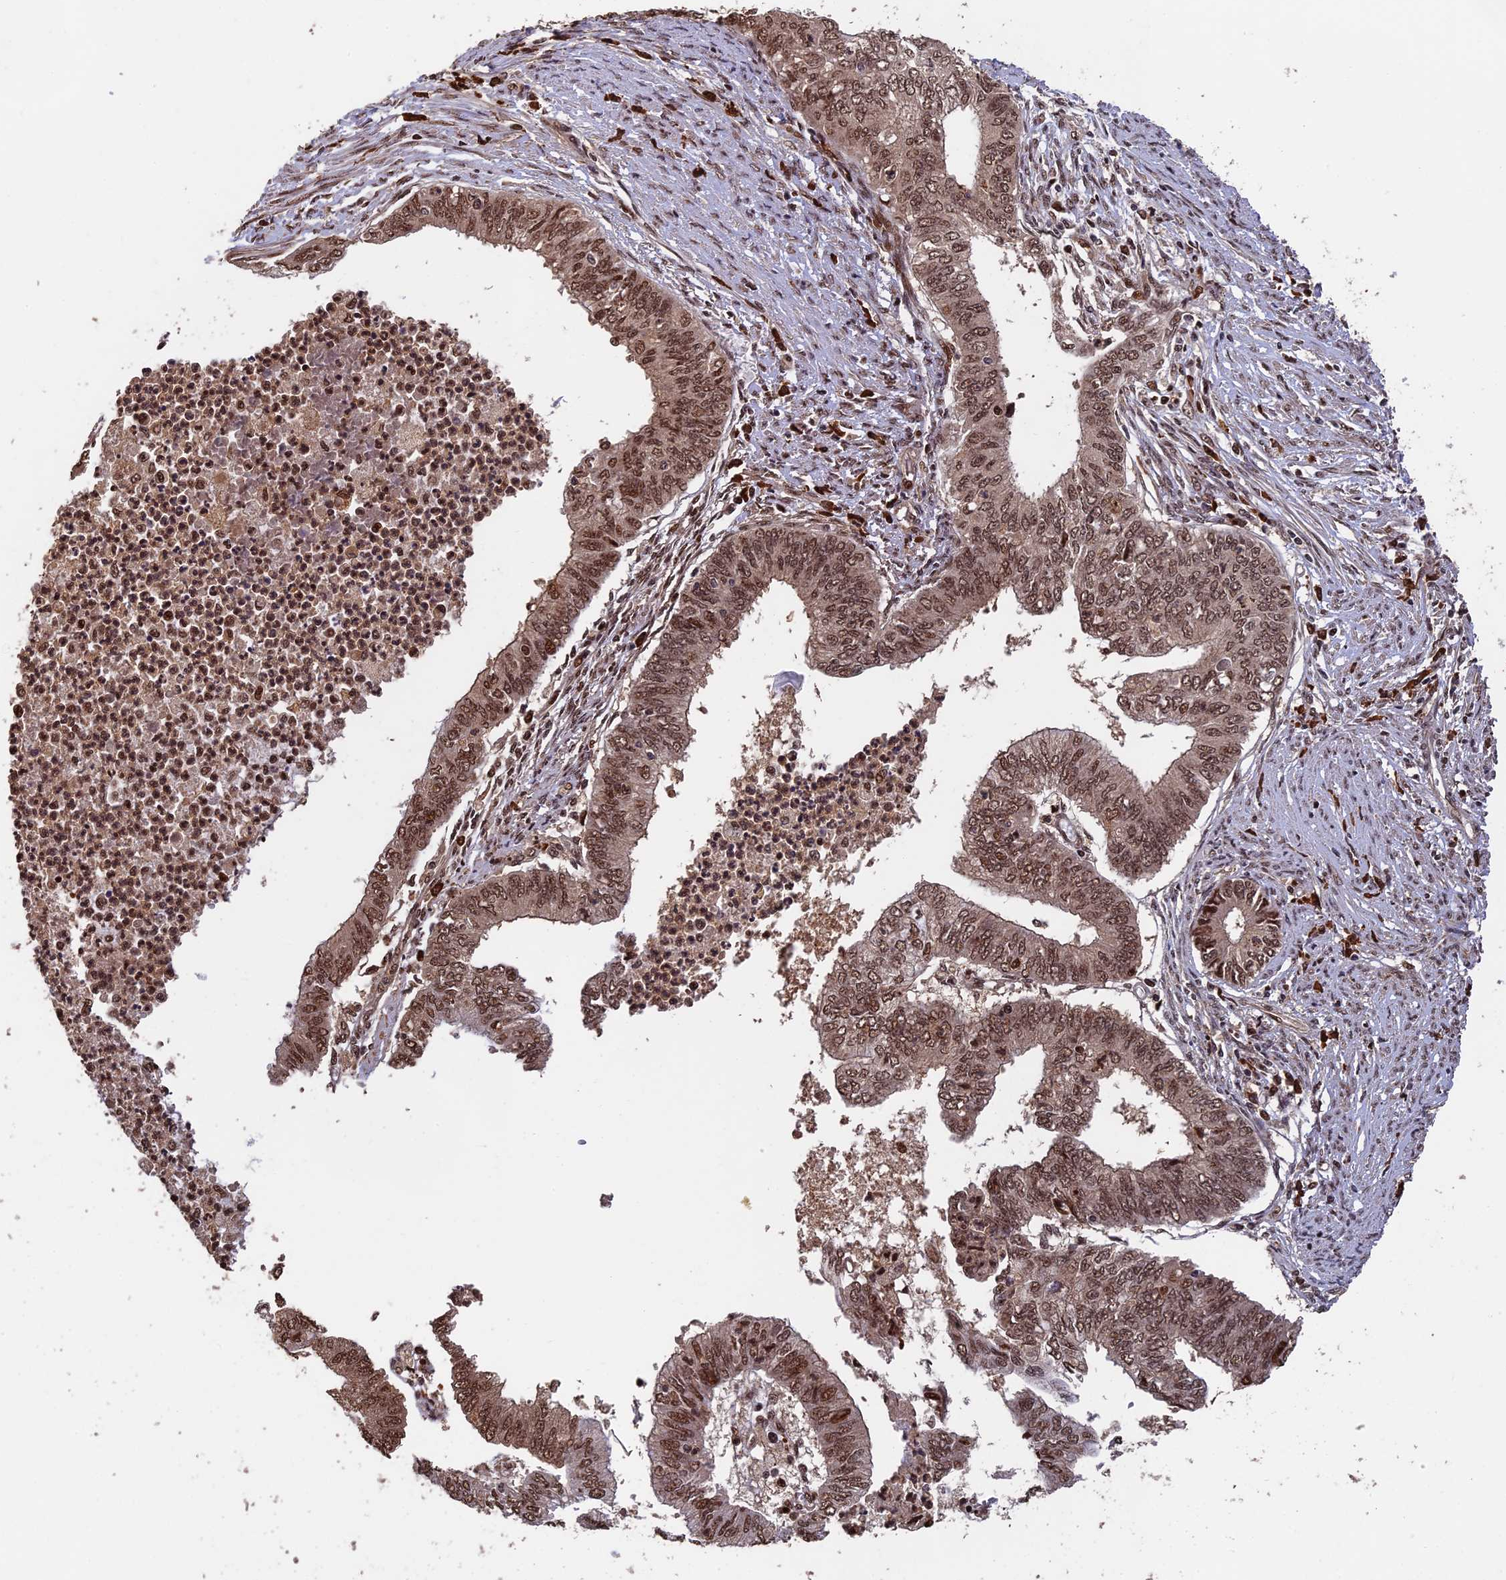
{"staining": {"intensity": "moderate", "quantity": ">75%", "location": "nuclear"}, "tissue": "endometrial cancer", "cell_type": "Tumor cells", "image_type": "cancer", "snomed": [{"axis": "morphology", "description": "Adenocarcinoma, NOS"}, {"axis": "topography", "description": "Endometrium"}], "caption": "A high-resolution image shows immunohistochemistry staining of endometrial adenocarcinoma, which reveals moderate nuclear staining in about >75% of tumor cells. (DAB = brown stain, brightfield microscopy at high magnification).", "gene": "OSBPL1A", "patient": {"sex": "female", "age": 68}}